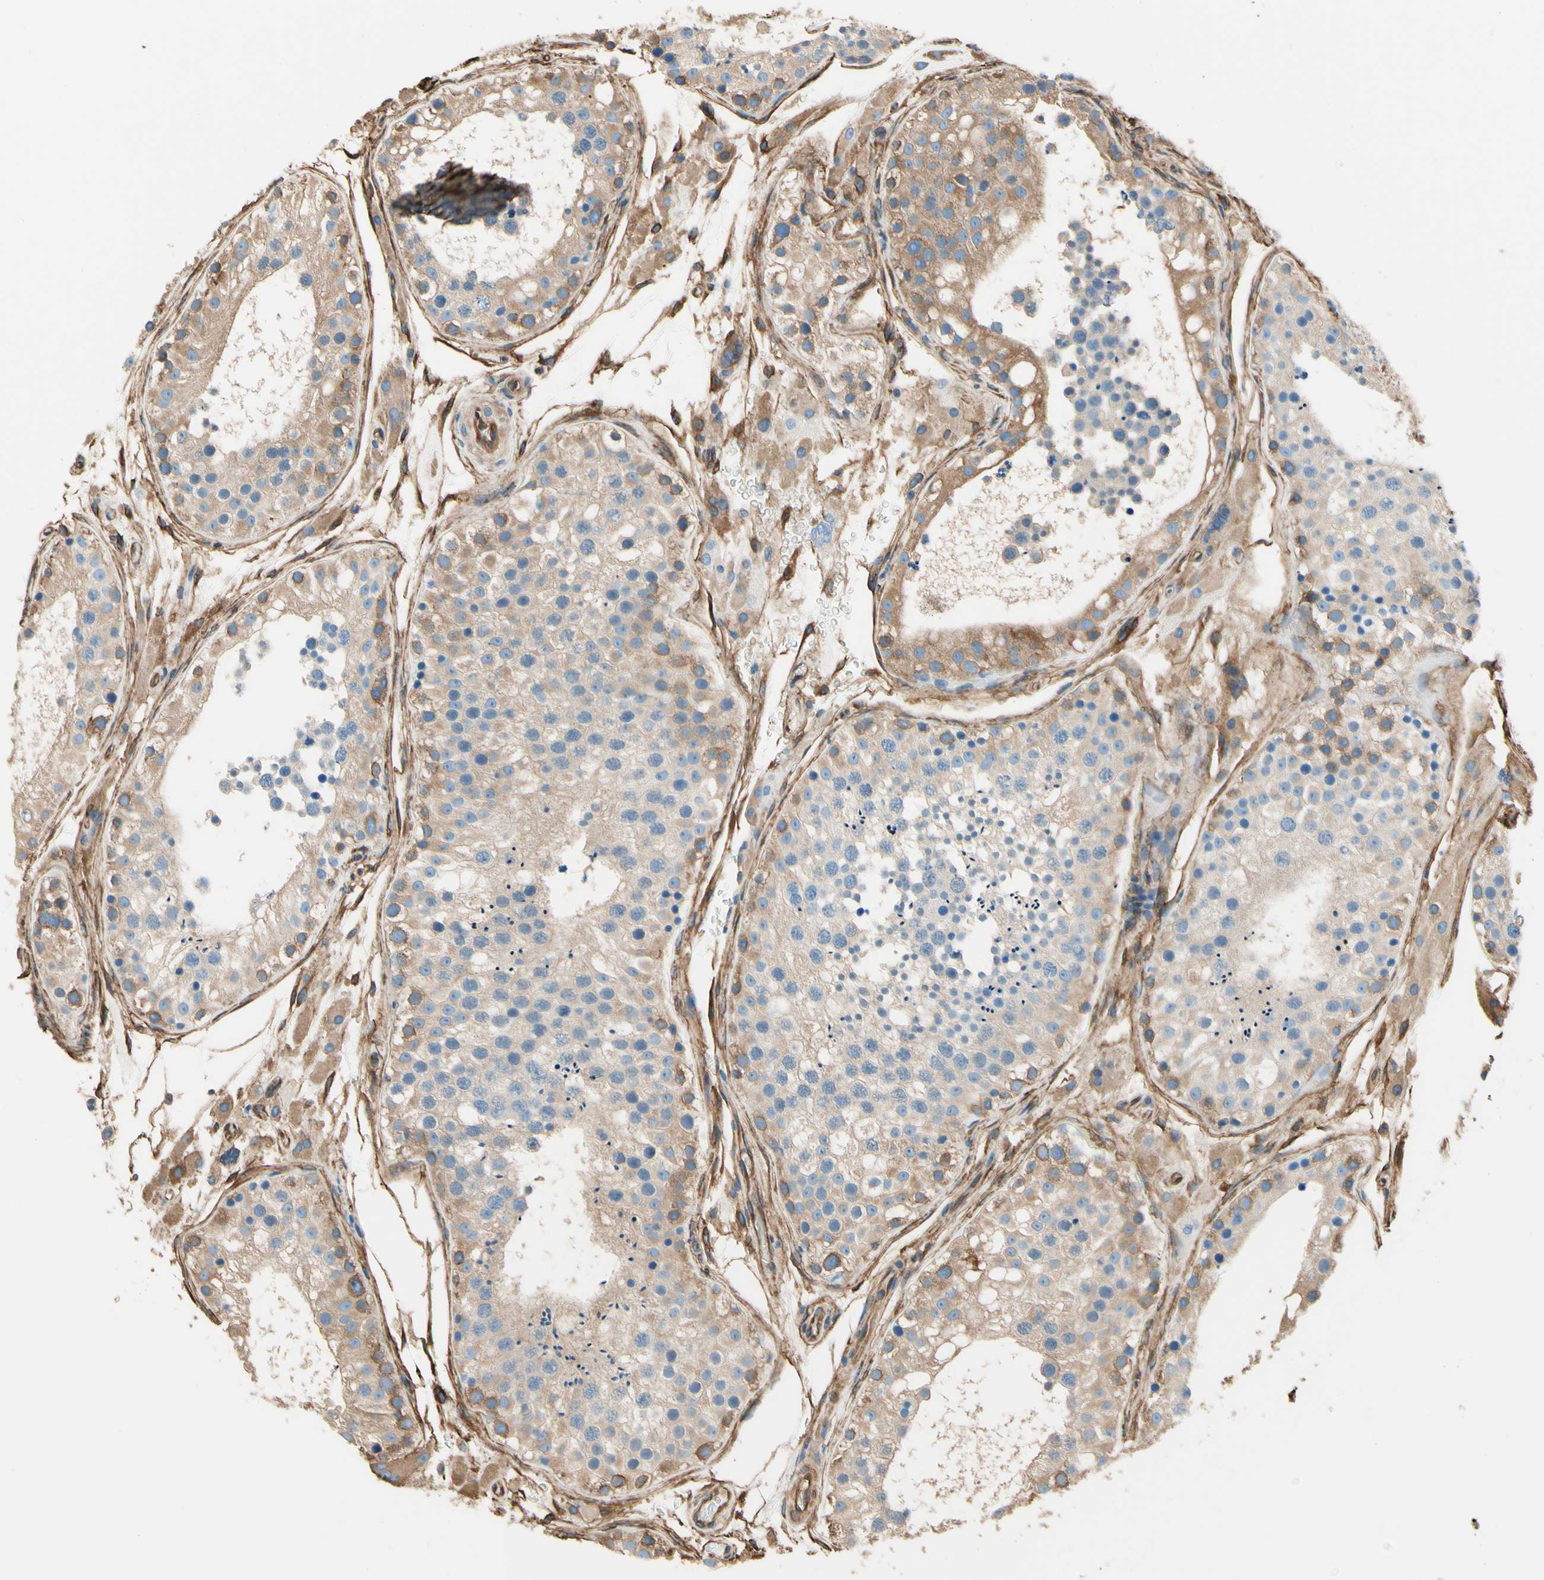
{"staining": {"intensity": "weak", "quantity": ">75%", "location": "cytoplasmic/membranous"}, "tissue": "testis", "cell_type": "Cells in seminiferous ducts", "image_type": "normal", "snomed": [{"axis": "morphology", "description": "Normal tissue, NOS"}, {"axis": "topography", "description": "Testis"}], "caption": "Normal testis was stained to show a protein in brown. There is low levels of weak cytoplasmic/membranous staining in approximately >75% of cells in seminiferous ducts. (Brightfield microscopy of DAB IHC at high magnification).", "gene": "DPYSL3", "patient": {"sex": "male", "age": 26}}